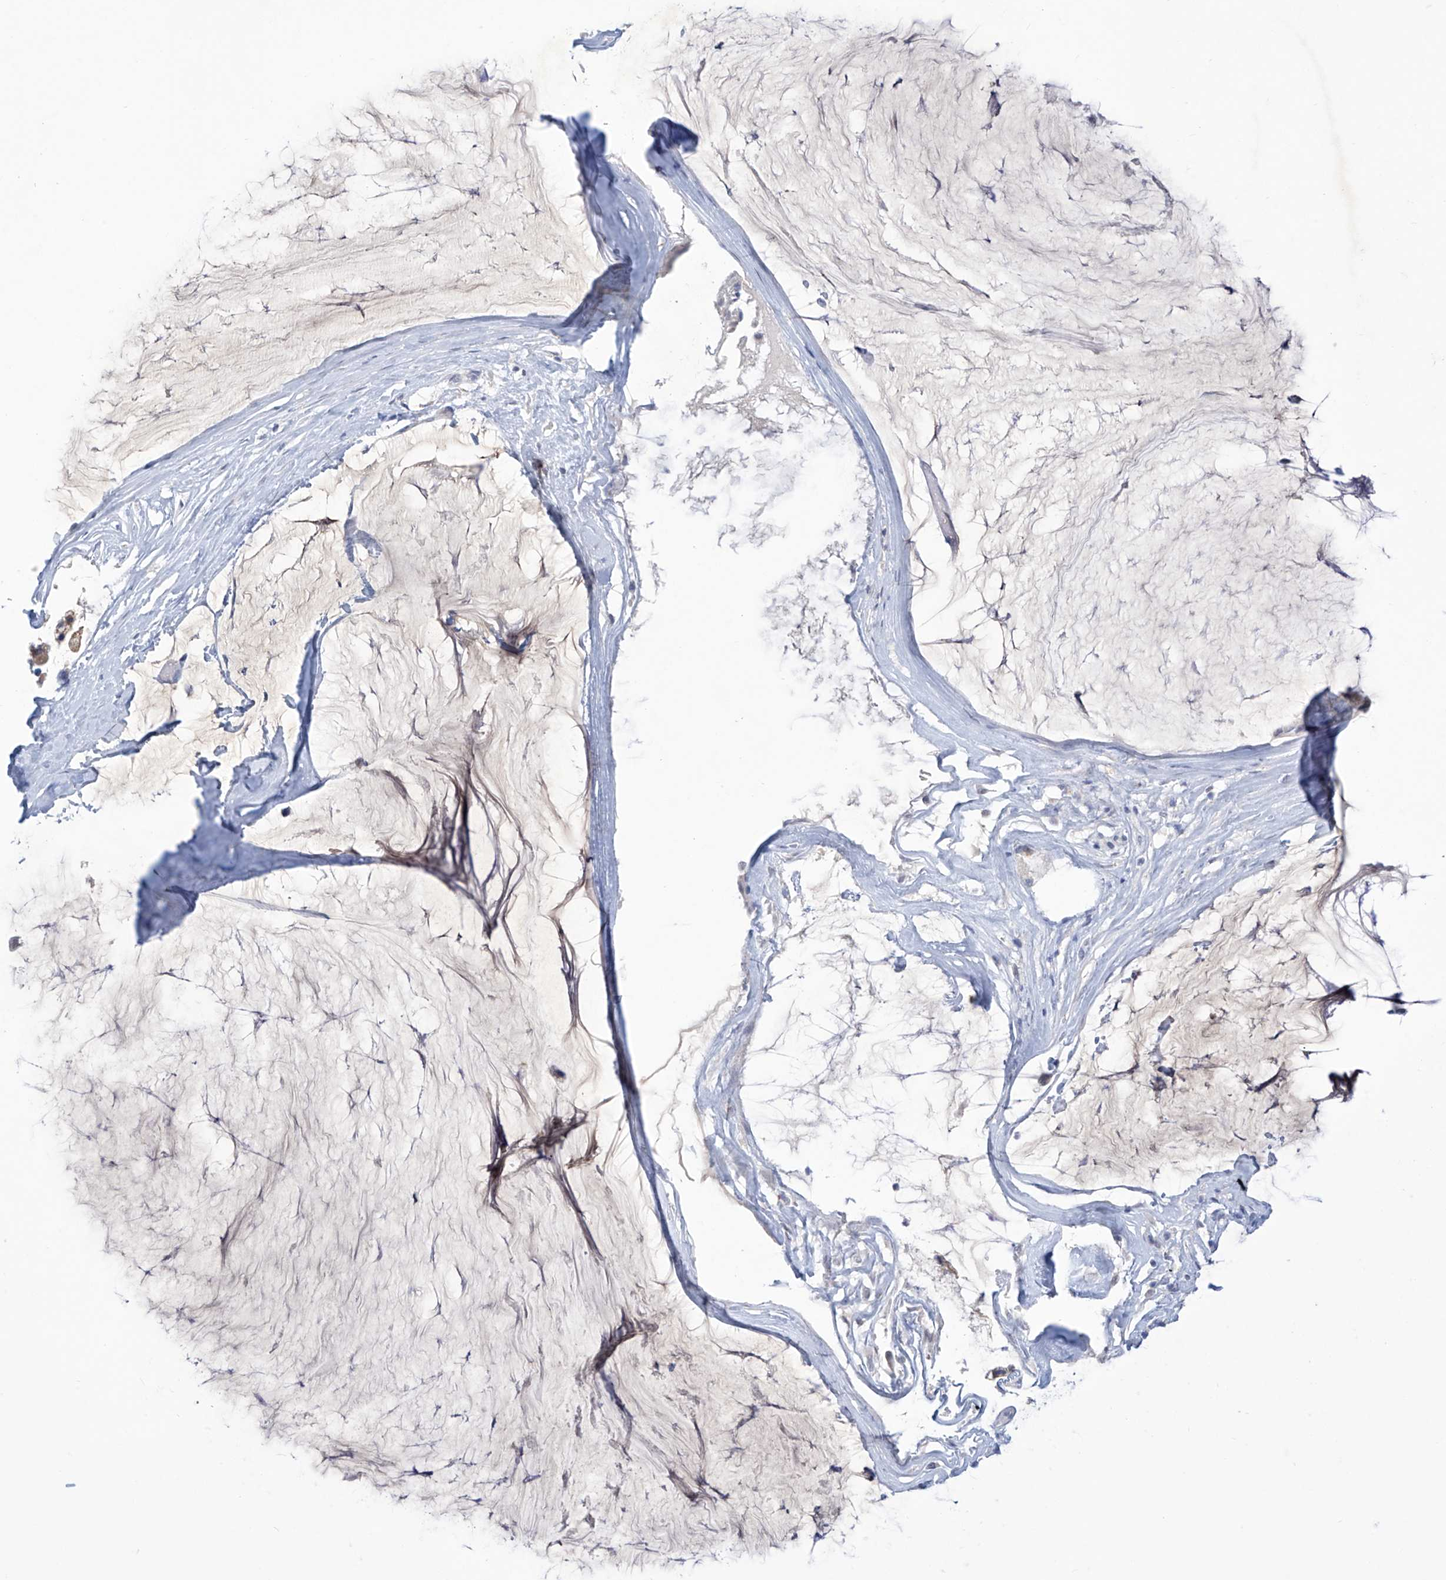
{"staining": {"intensity": "negative", "quantity": "none", "location": "none"}, "tissue": "ovarian cancer", "cell_type": "Tumor cells", "image_type": "cancer", "snomed": [{"axis": "morphology", "description": "Cystadenocarcinoma, mucinous, NOS"}, {"axis": "topography", "description": "Ovary"}], "caption": "An immunohistochemistry (IHC) image of ovarian cancer (mucinous cystadenocarcinoma) is shown. There is no staining in tumor cells of ovarian cancer (mucinous cystadenocarcinoma).", "gene": "IBA57", "patient": {"sex": "female", "age": 39}}